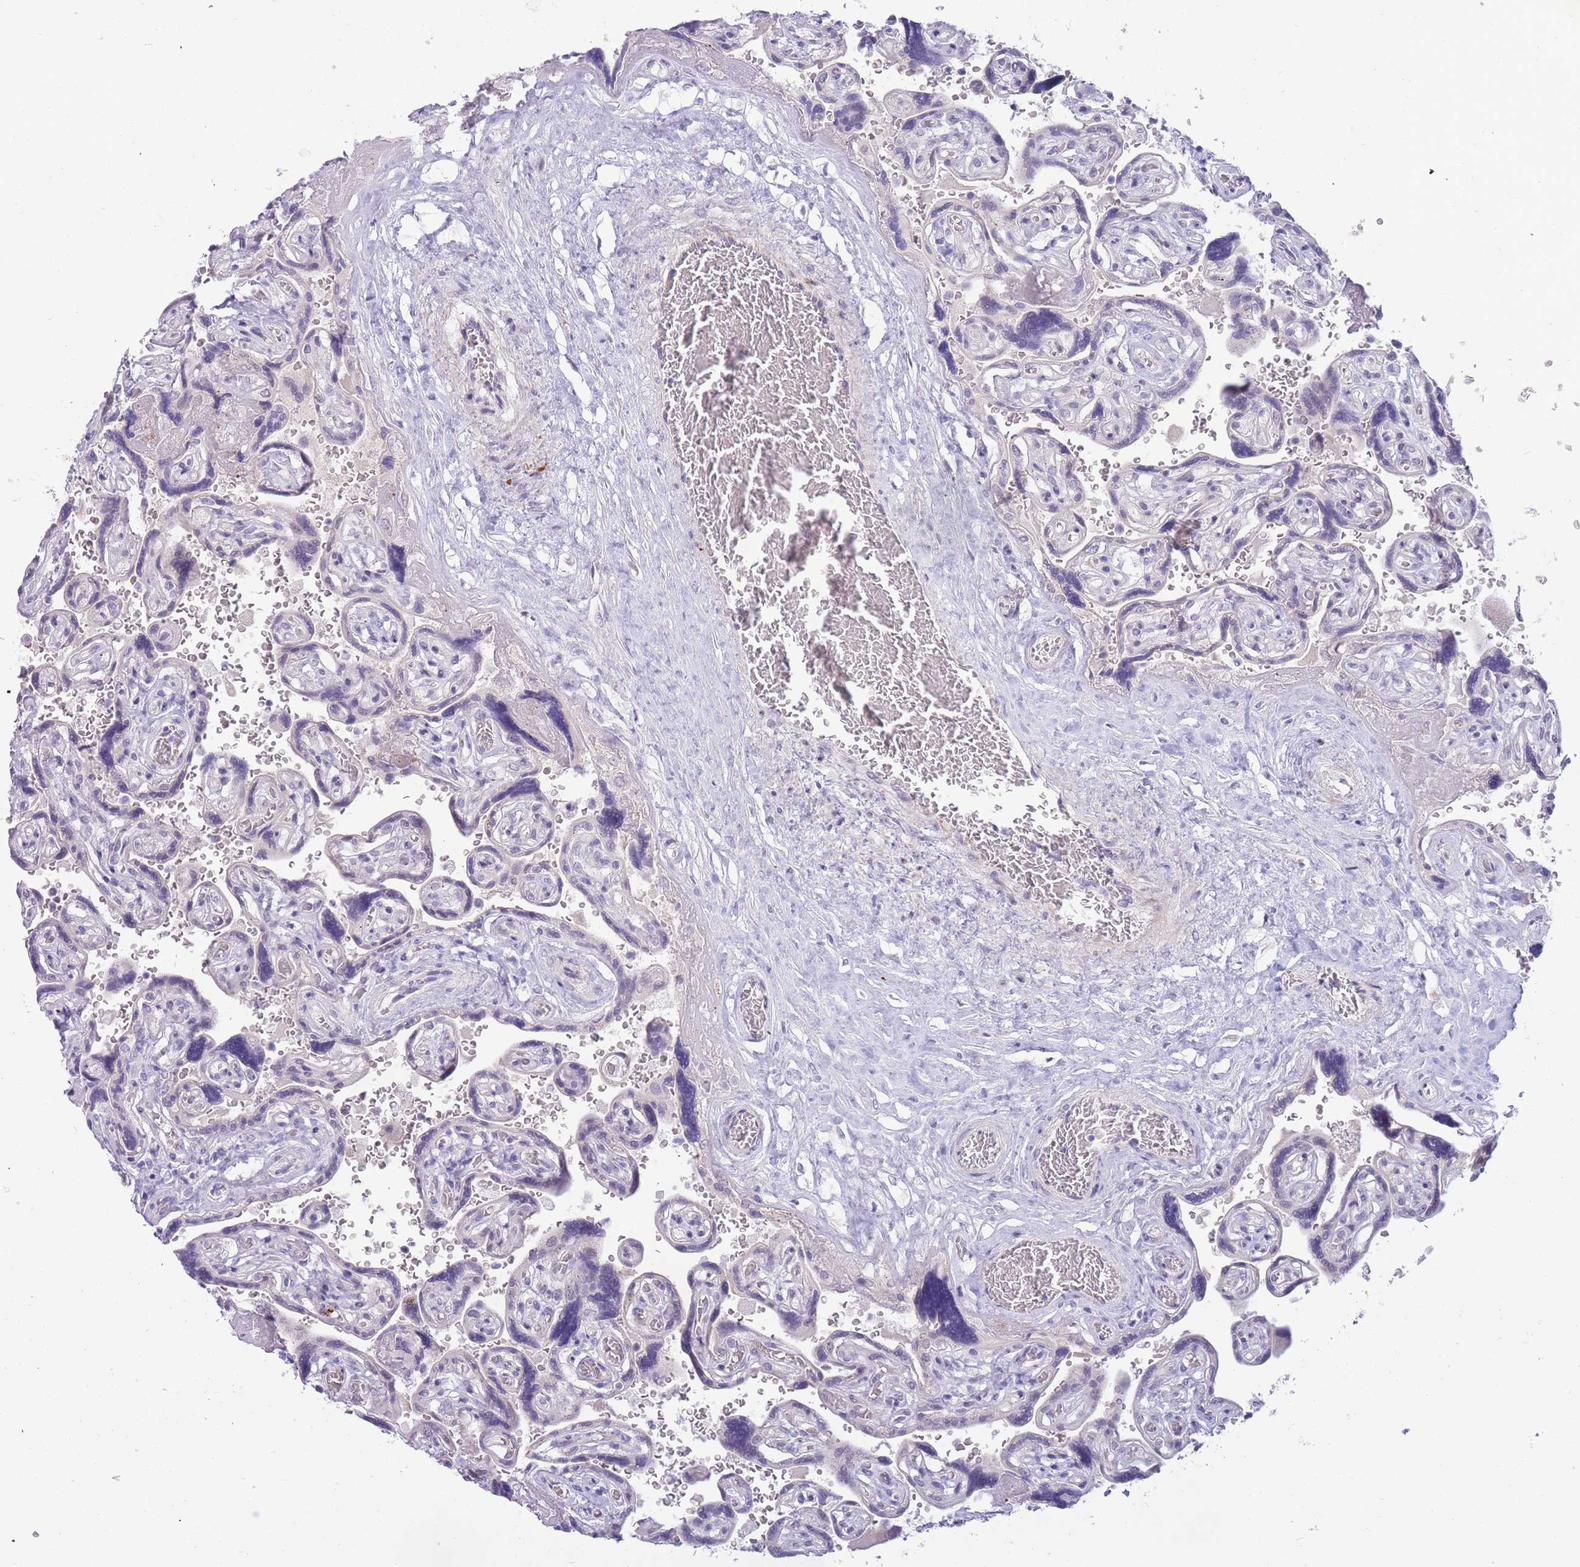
{"staining": {"intensity": "negative", "quantity": "none", "location": "none"}, "tissue": "placenta", "cell_type": "Decidual cells", "image_type": "normal", "snomed": [{"axis": "morphology", "description": "Normal tissue, NOS"}, {"axis": "topography", "description": "Placenta"}], "caption": "Benign placenta was stained to show a protein in brown. There is no significant expression in decidual cells. (DAB (3,3'-diaminobenzidine) IHC, high magnification).", "gene": "PRR23A", "patient": {"sex": "female", "age": 32}}